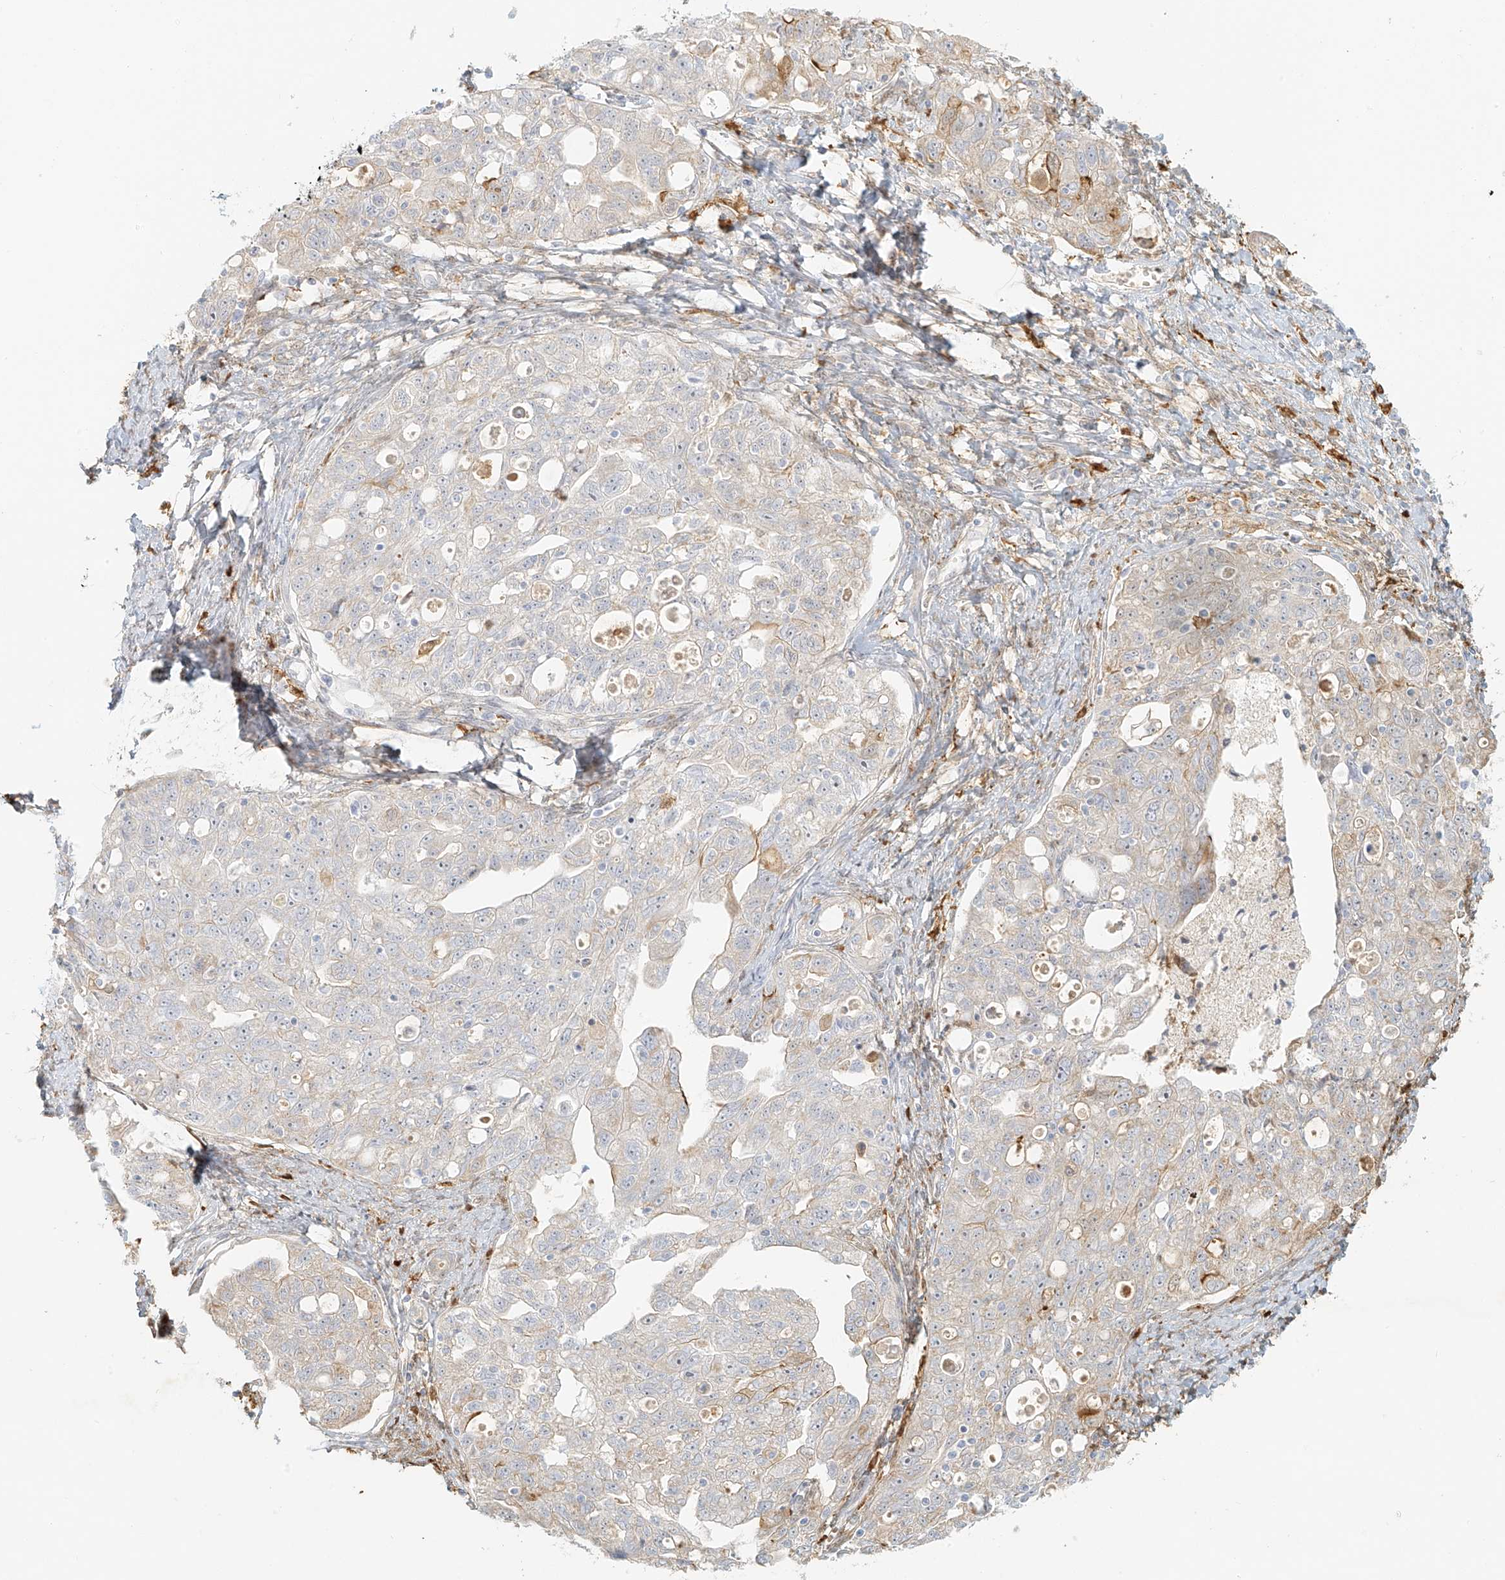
{"staining": {"intensity": "weak", "quantity": "<25%", "location": "cytoplasmic/membranous"}, "tissue": "ovarian cancer", "cell_type": "Tumor cells", "image_type": "cancer", "snomed": [{"axis": "morphology", "description": "Carcinoma, NOS"}, {"axis": "morphology", "description": "Cystadenocarcinoma, serous, NOS"}, {"axis": "topography", "description": "Ovary"}], "caption": "The micrograph demonstrates no staining of tumor cells in ovarian cancer (serous cystadenocarcinoma).", "gene": "UPK1B", "patient": {"sex": "female", "age": 69}}